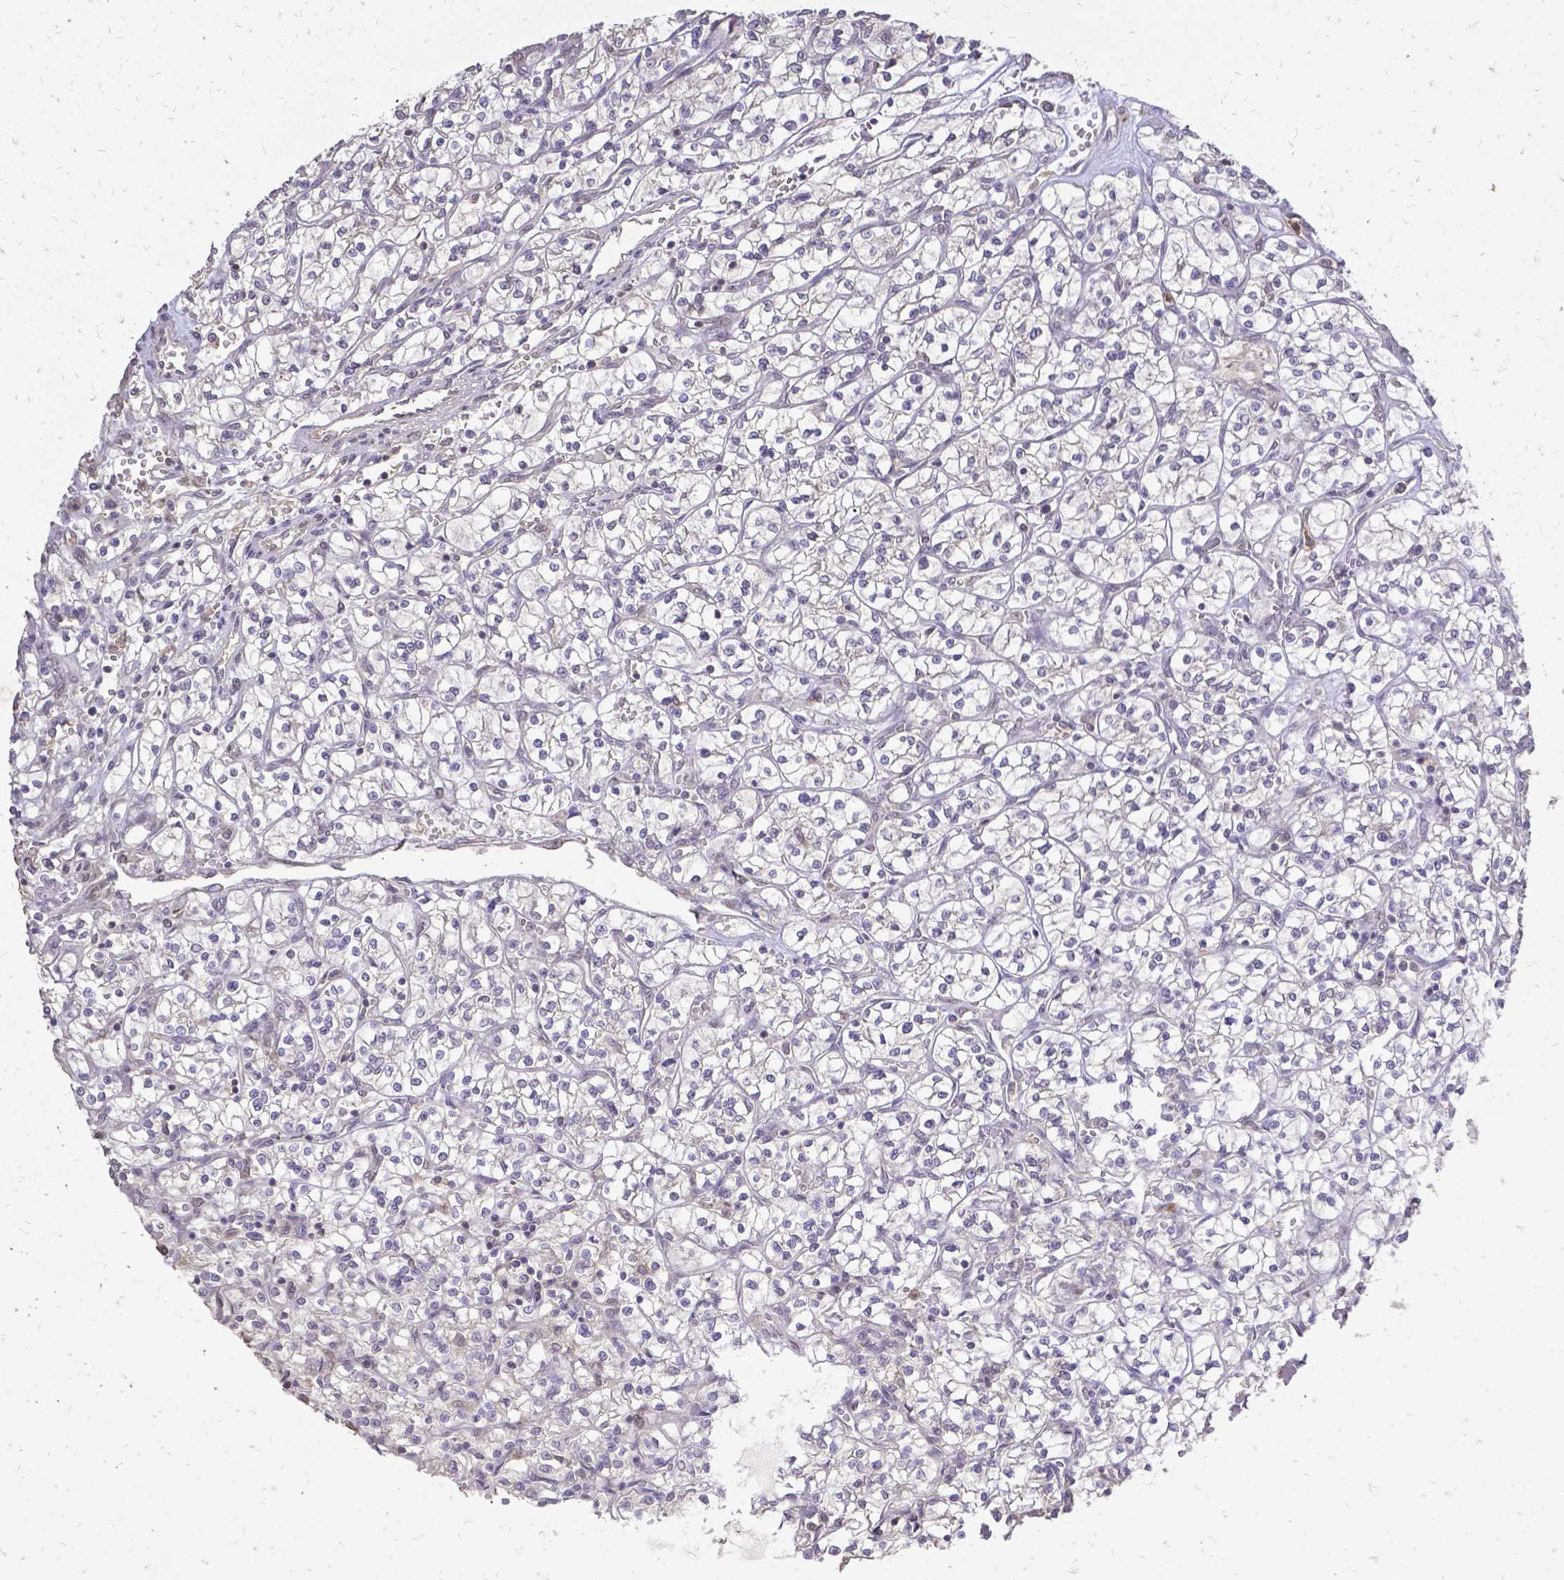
{"staining": {"intensity": "negative", "quantity": "none", "location": "none"}, "tissue": "renal cancer", "cell_type": "Tumor cells", "image_type": "cancer", "snomed": [{"axis": "morphology", "description": "Adenocarcinoma, NOS"}, {"axis": "topography", "description": "Kidney"}], "caption": "DAB immunohistochemical staining of human renal cancer (adenocarcinoma) reveals no significant expression in tumor cells.", "gene": "CIB1", "patient": {"sex": "female", "age": 64}}